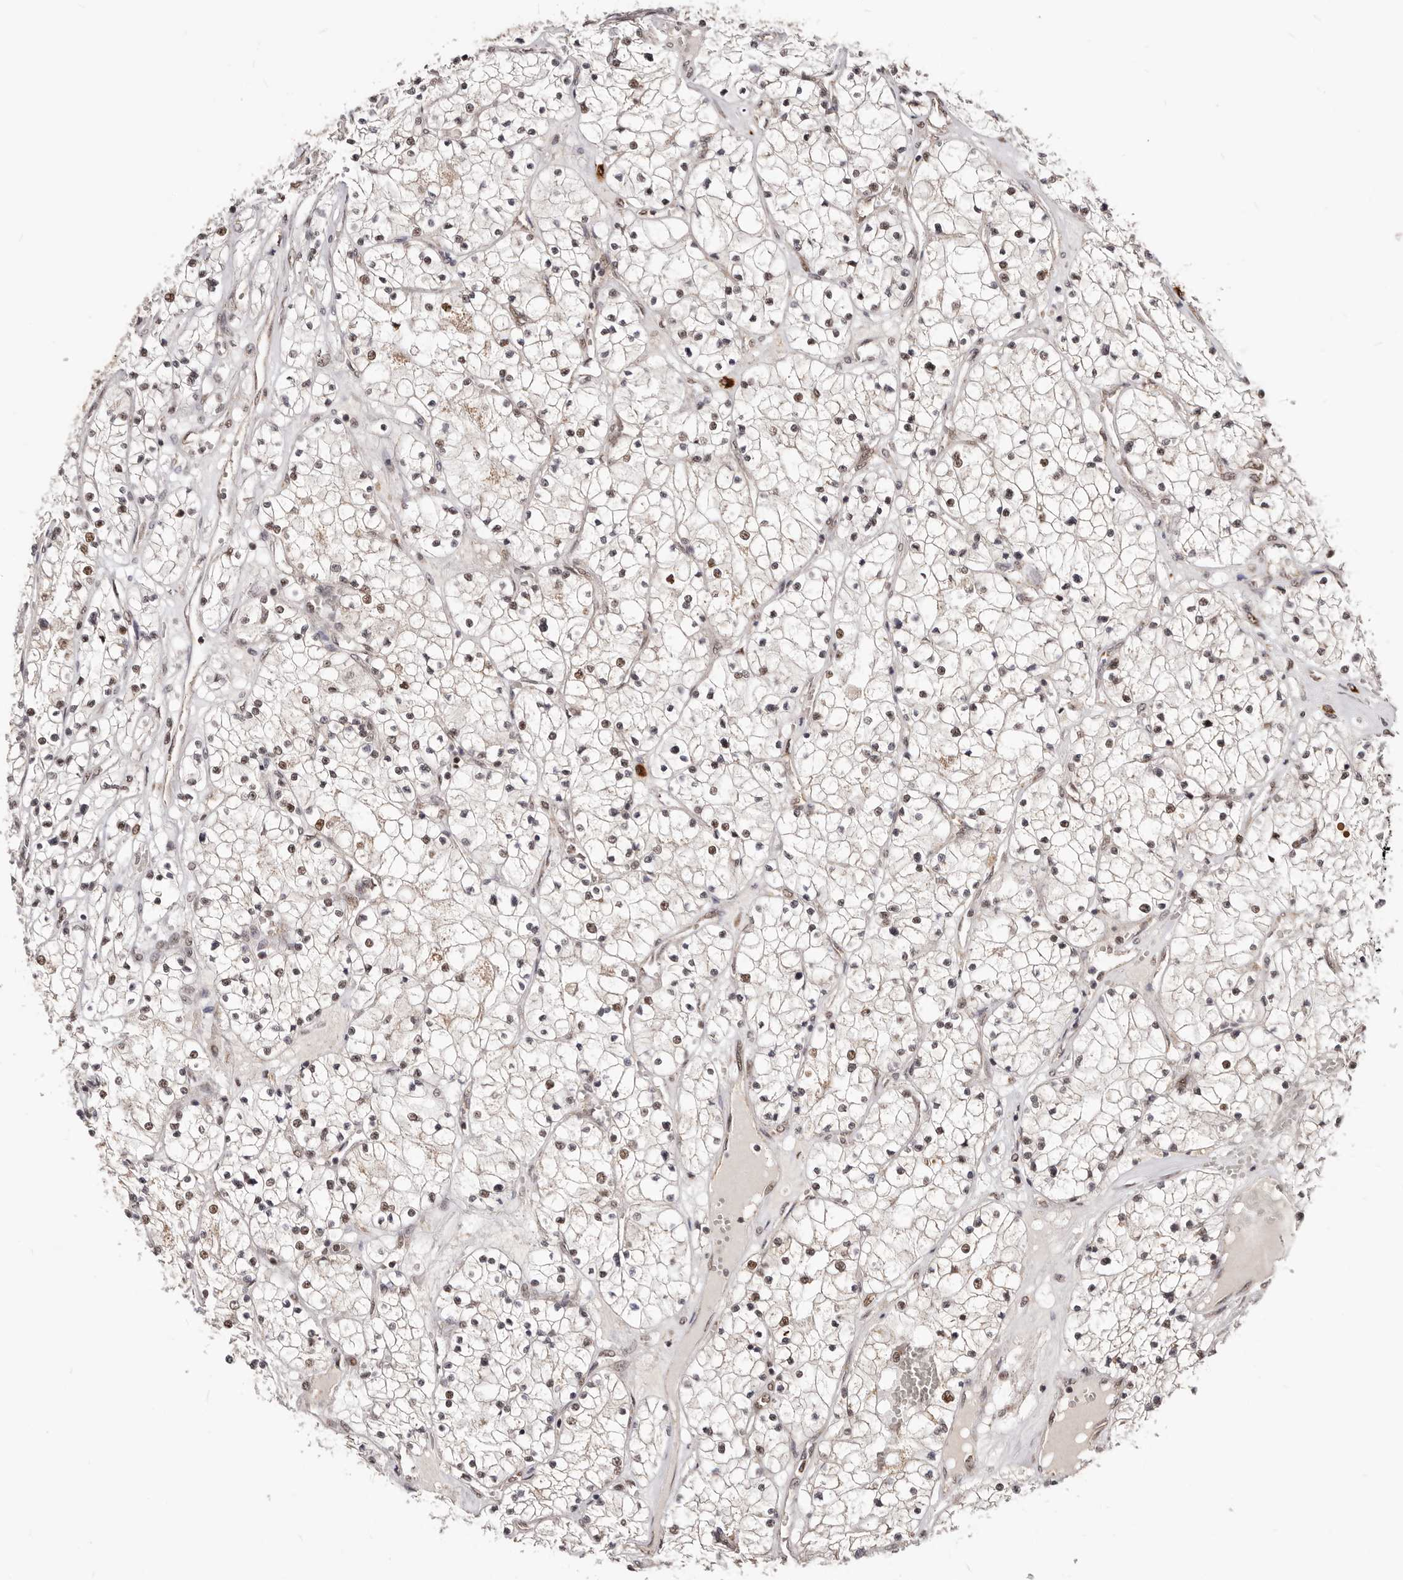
{"staining": {"intensity": "weak", "quantity": "<25%", "location": "nuclear"}, "tissue": "renal cancer", "cell_type": "Tumor cells", "image_type": "cancer", "snomed": [{"axis": "morphology", "description": "Normal tissue, NOS"}, {"axis": "morphology", "description": "Adenocarcinoma, NOS"}, {"axis": "topography", "description": "Kidney"}], "caption": "Immunohistochemical staining of human renal adenocarcinoma displays no significant staining in tumor cells.", "gene": "SEC14L1", "patient": {"sex": "male", "age": 68}}